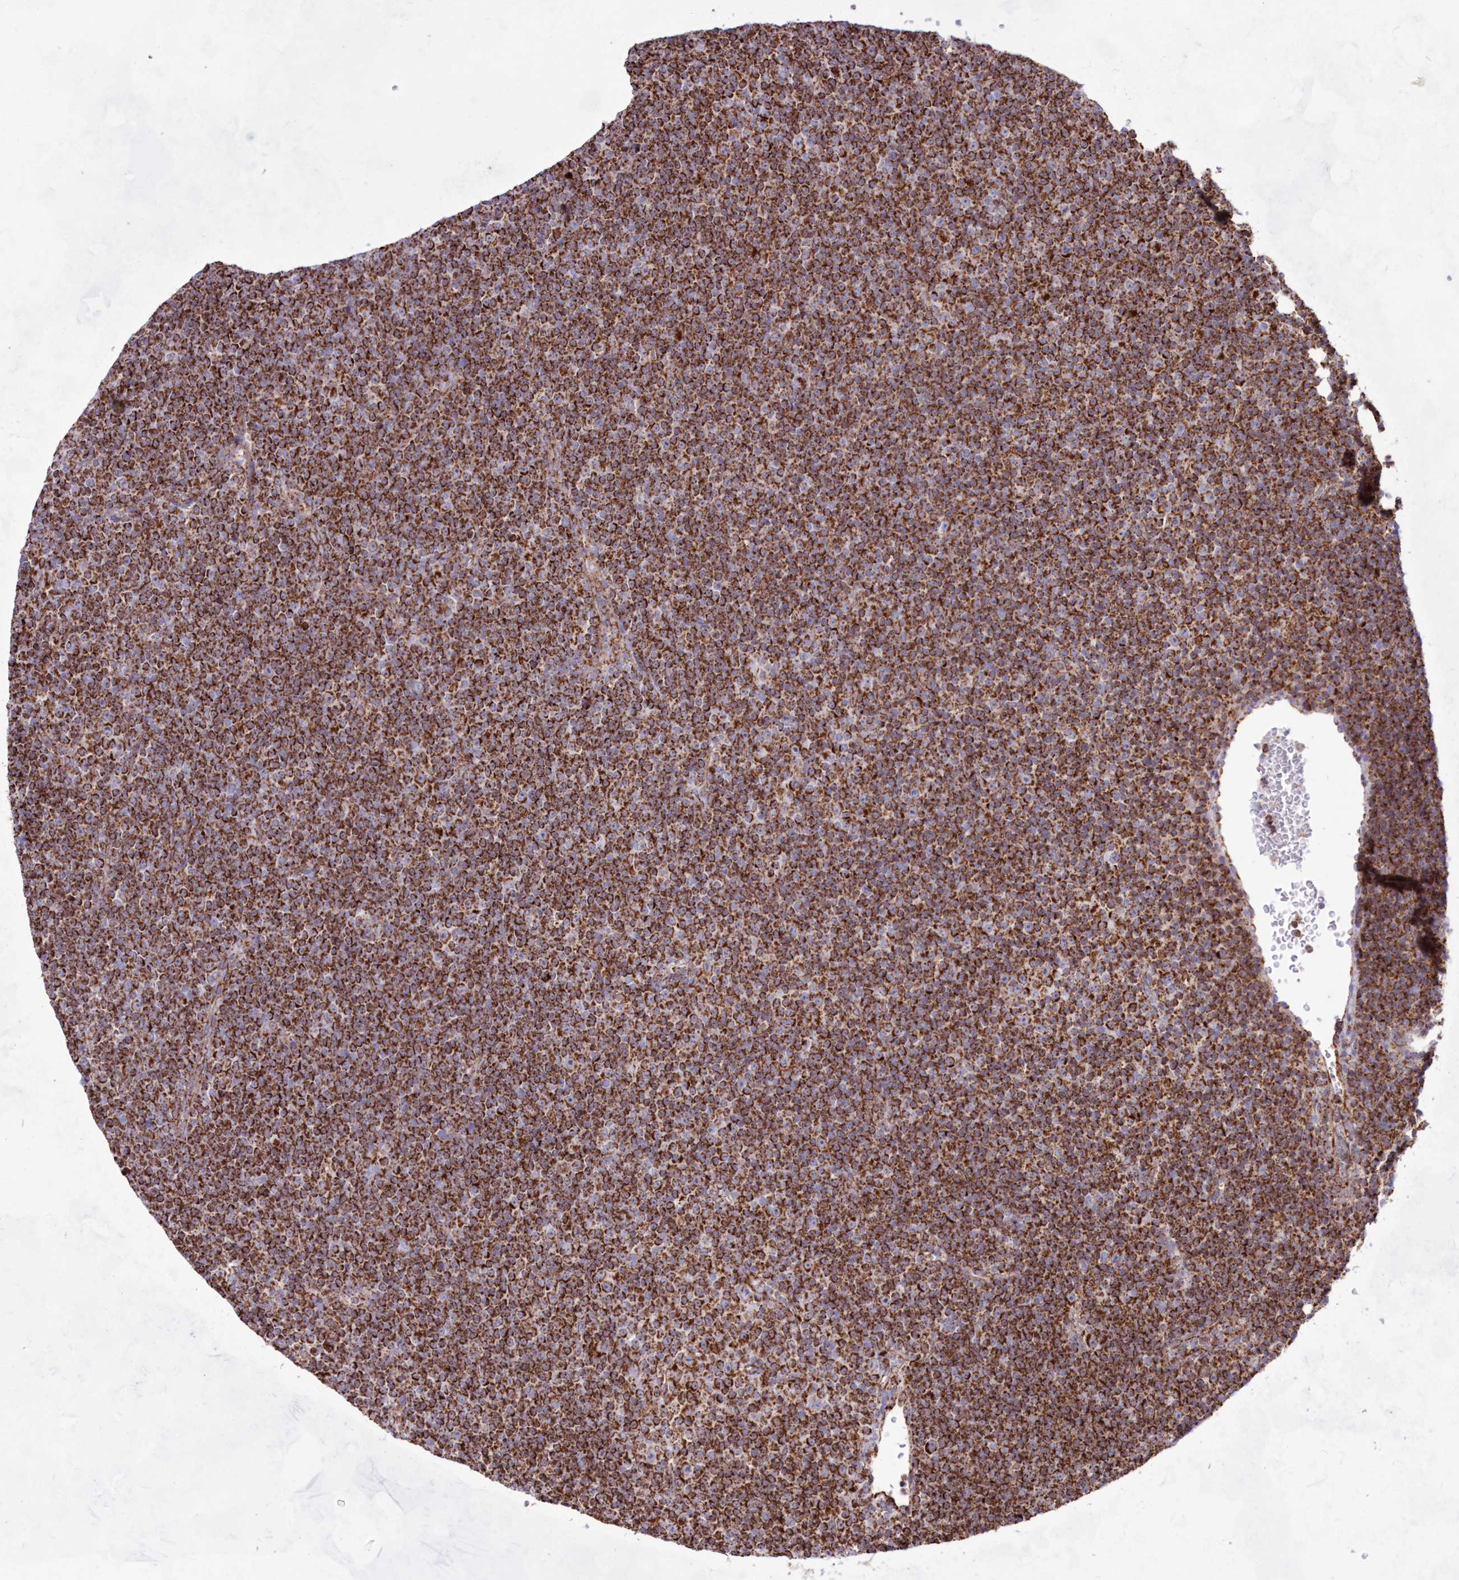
{"staining": {"intensity": "strong", "quantity": ">75%", "location": "cytoplasmic/membranous"}, "tissue": "lymphoma", "cell_type": "Tumor cells", "image_type": "cancer", "snomed": [{"axis": "morphology", "description": "Malignant lymphoma, non-Hodgkin's type, Low grade"}, {"axis": "topography", "description": "Lymph node"}], "caption": "Malignant lymphoma, non-Hodgkin's type (low-grade) tissue reveals strong cytoplasmic/membranous positivity in about >75% of tumor cells, visualized by immunohistochemistry. (DAB IHC with brightfield microscopy, high magnification).", "gene": "HADHB", "patient": {"sex": "female", "age": 67}}